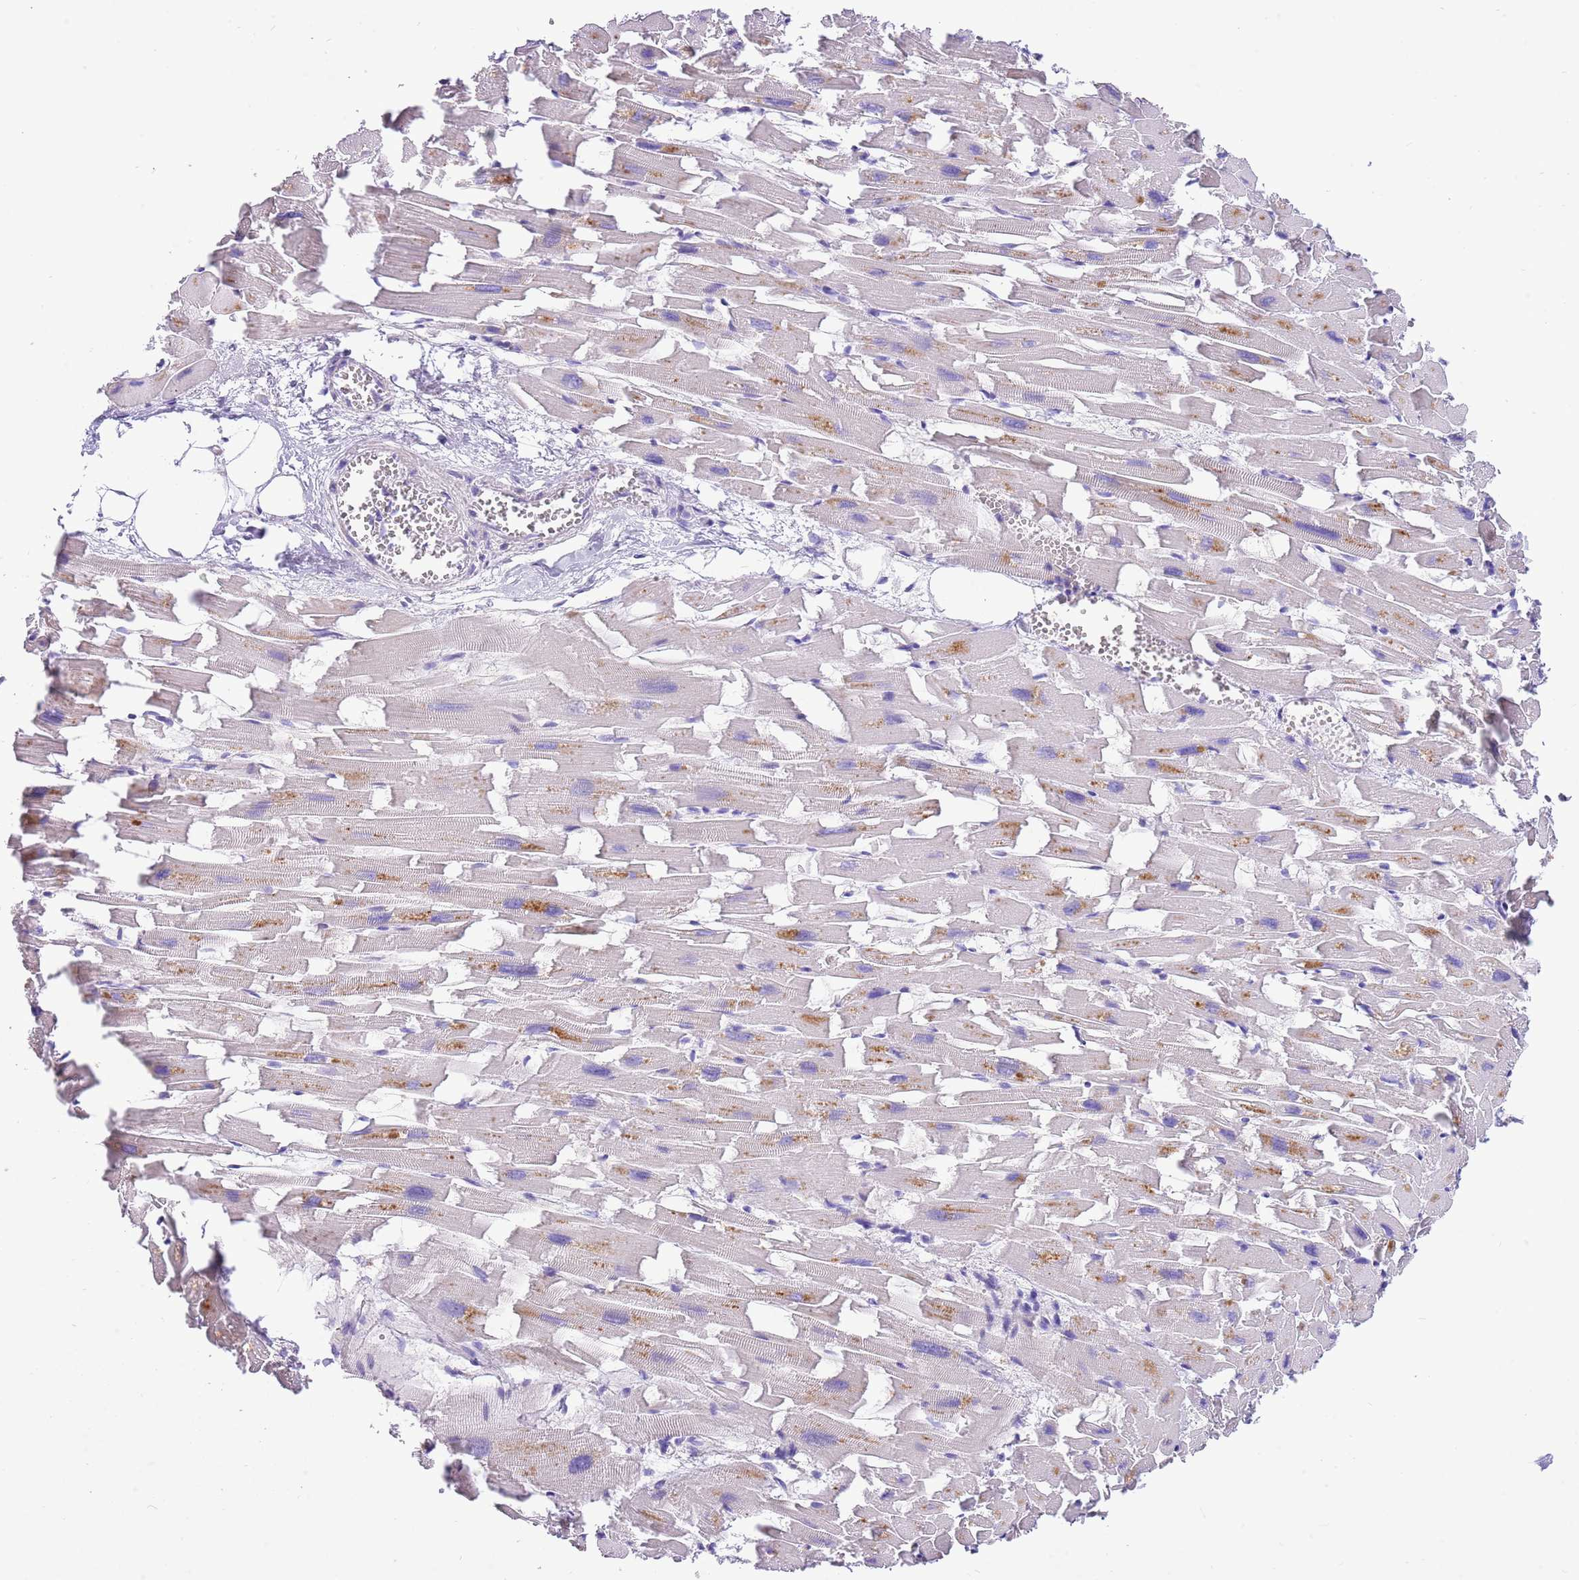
{"staining": {"intensity": "moderate", "quantity": "<25%", "location": "cytoplasmic/membranous"}, "tissue": "heart muscle", "cell_type": "Cardiomyocytes", "image_type": "normal", "snomed": [{"axis": "morphology", "description": "Normal tissue, NOS"}, {"axis": "topography", "description": "Heart"}], "caption": "Cardiomyocytes show low levels of moderate cytoplasmic/membranous positivity in approximately <25% of cells in benign human heart muscle.", "gene": "SERINC3", "patient": {"sex": "female", "age": 64}}